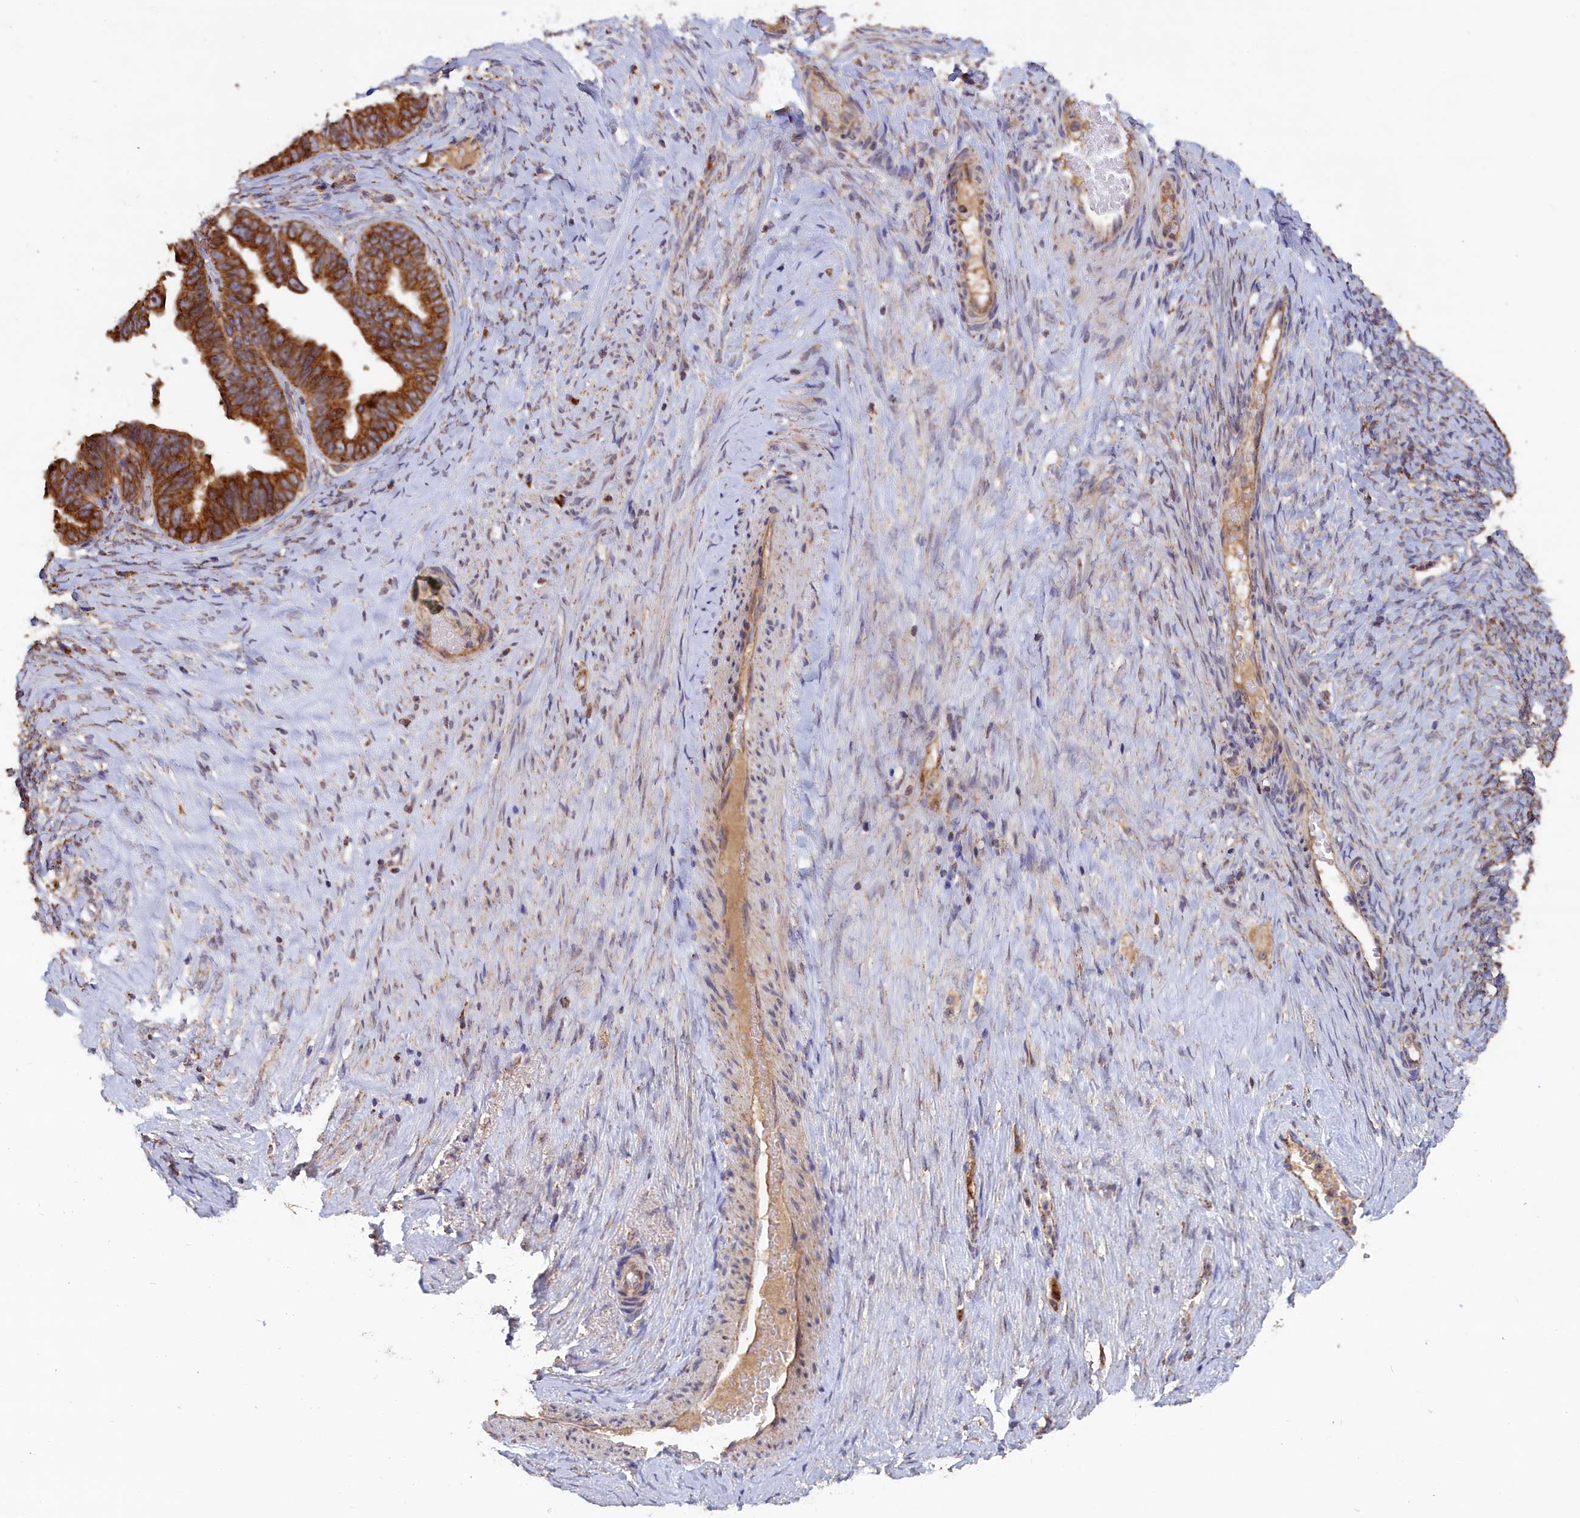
{"staining": {"intensity": "strong", "quantity": ">75%", "location": "cytoplasmic/membranous"}, "tissue": "ovarian cancer", "cell_type": "Tumor cells", "image_type": "cancer", "snomed": [{"axis": "morphology", "description": "Cystadenocarcinoma, serous, NOS"}, {"axis": "topography", "description": "Ovary"}], "caption": "Serous cystadenocarcinoma (ovarian) stained with DAB immunohistochemistry (IHC) displays high levels of strong cytoplasmic/membranous positivity in about >75% of tumor cells. (DAB = brown stain, brightfield microscopy at high magnification).", "gene": "ZNF816", "patient": {"sex": "female", "age": 56}}